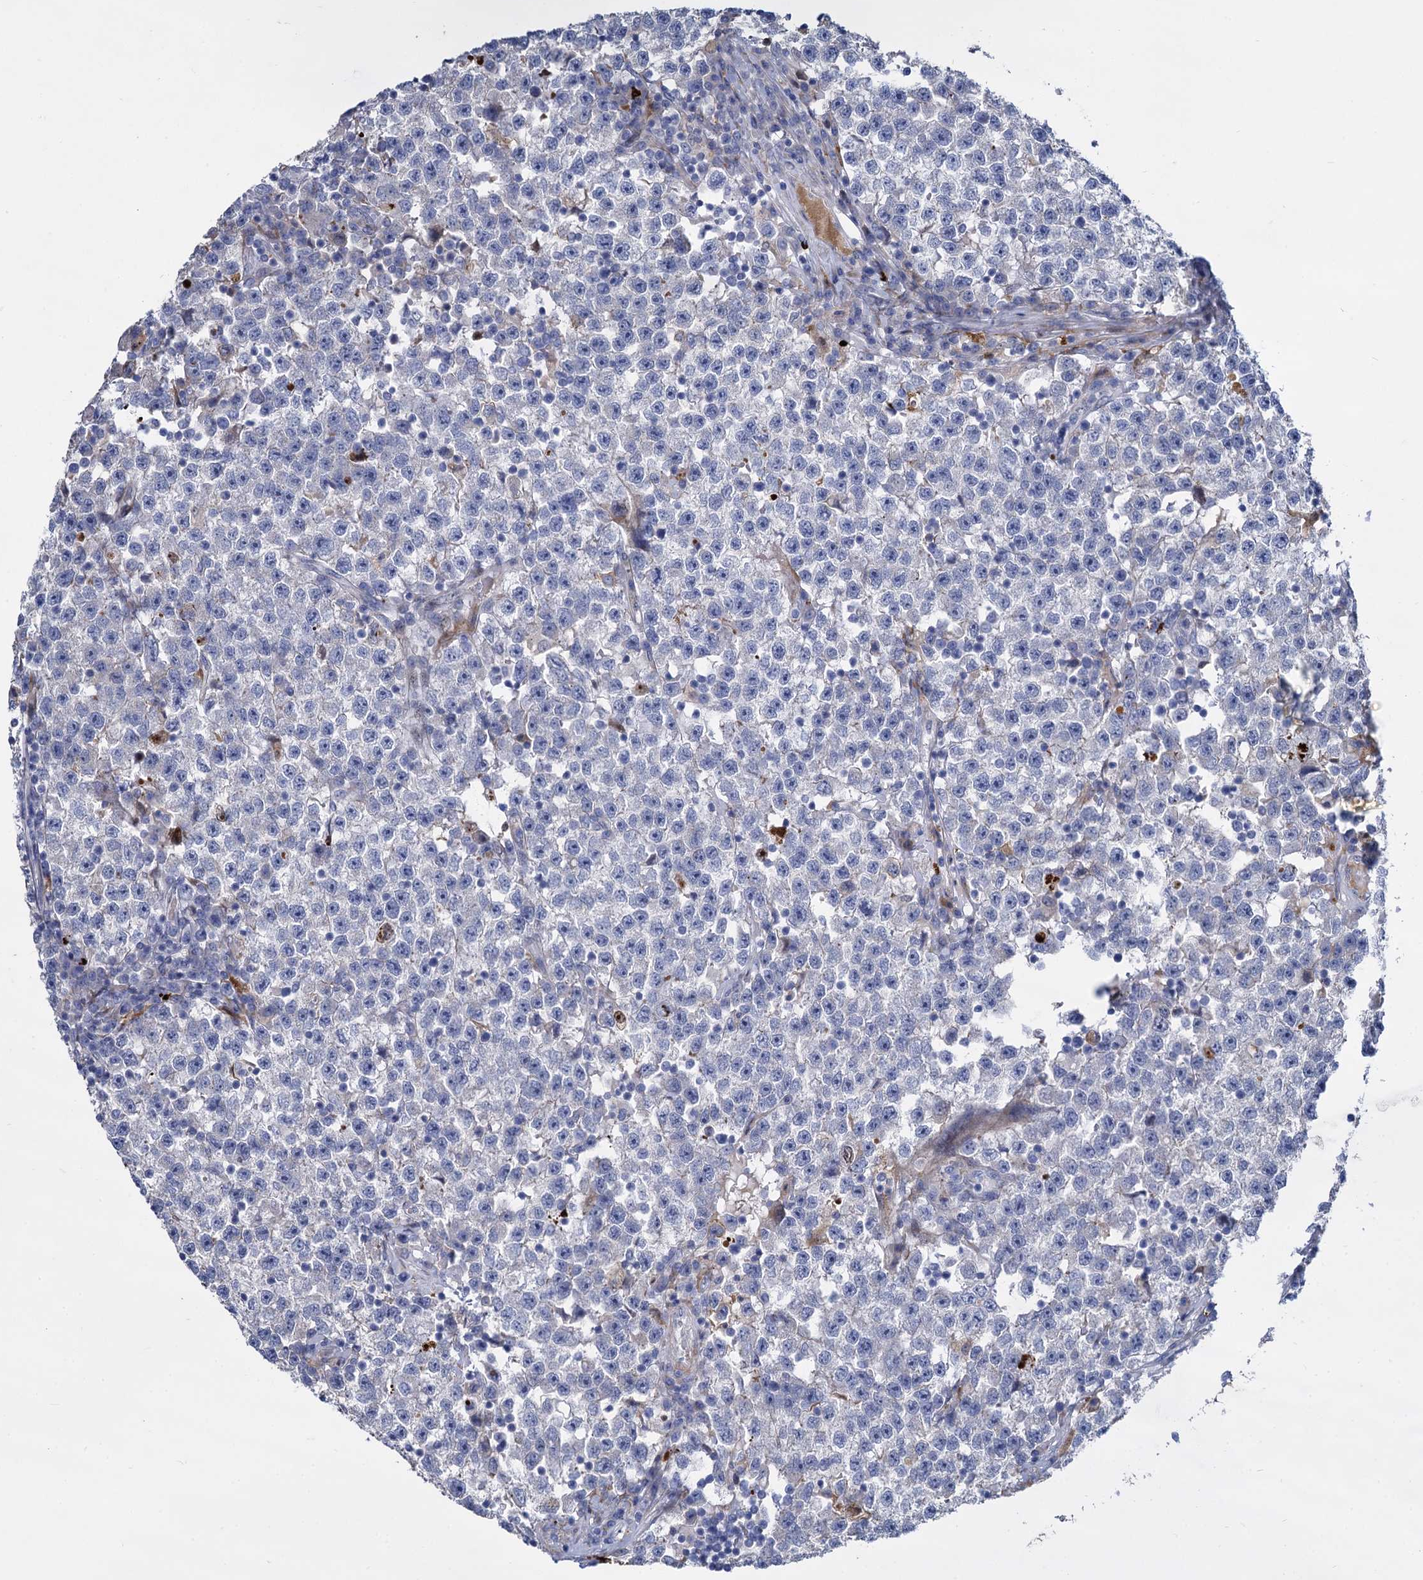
{"staining": {"intensity": "negative", "quantity": "none", "location": "none"}, "tissue": "testis cancer", "cell_type": "Tumor cells", "image_type": "cancer", "snomed": [{"axis": "morphology", "description": "Seminoma, NOS"}, {"axis": "topography", "description": "Testis"}], "caption": "DAB (3,3'-diaminobenzidine) immunohistochemical staining of seminoma (testis) reveals no significant expression in tumor cells.", "gene": "TRIM77", "patient": {"sex": "male", "age": 22}}